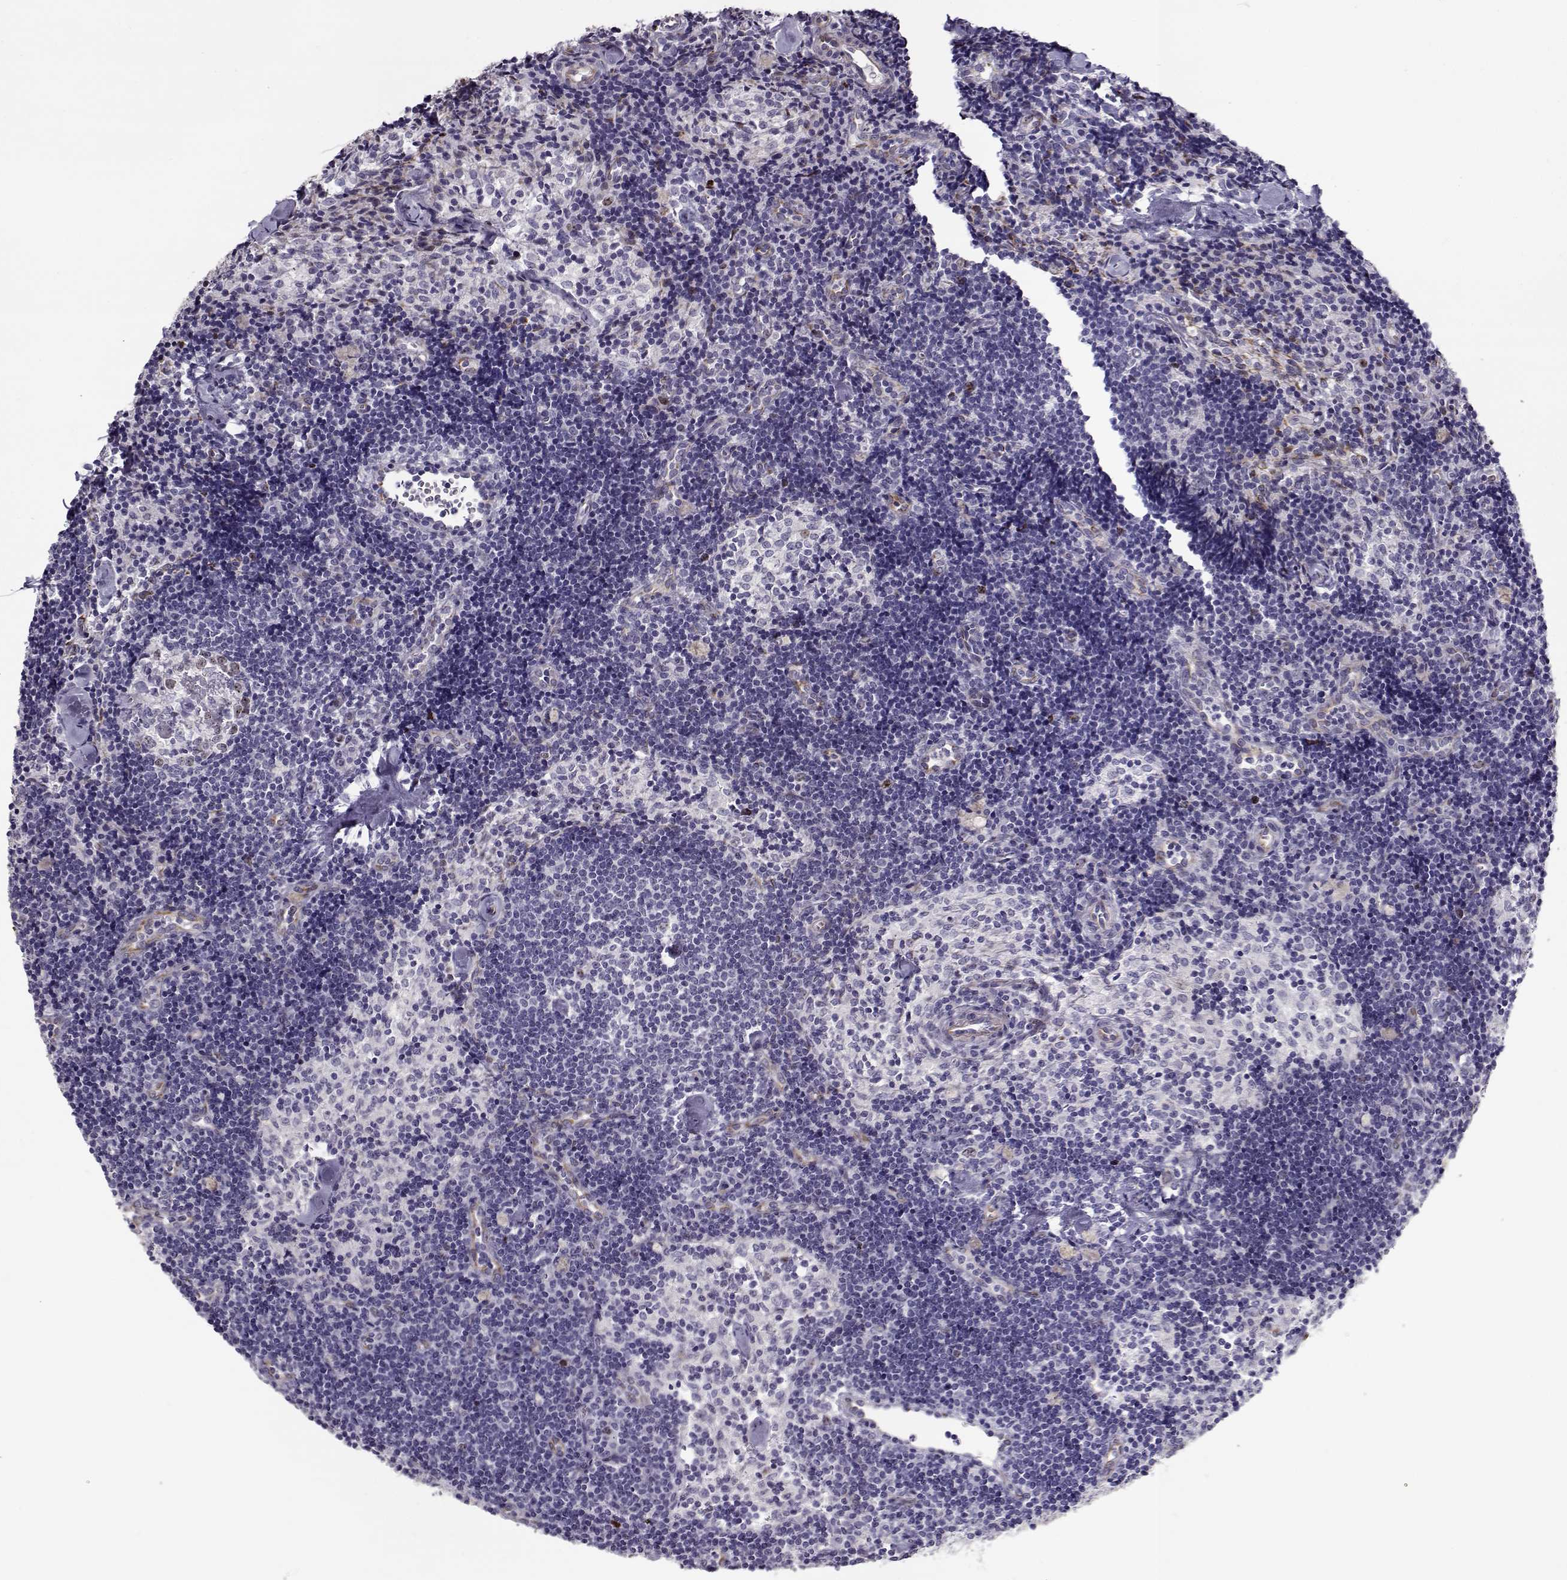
{"staining": {"intensity": "negative", "quantity": "none", "location": "none"}, "tissue": "lymph node", "cell_type": "Germinal center cells", "image_type": "normal", "snomed": [{"axis": "morphology", "description": "Normal tissue, NOS"}, {"axis": "topography", "description": "Lymph node"}], "caption": "High power microscopy image of an IHC micrograph of unremarkable lymph node, revealing no significant staining in germinal center cells. (Stains: DAB immunohistochemistry with hematoxylin counter stain, Microscopy: brightfield microscopy at high magnification).", "gene": "NPW", "patient": {"sex": "female", "age": 42}}